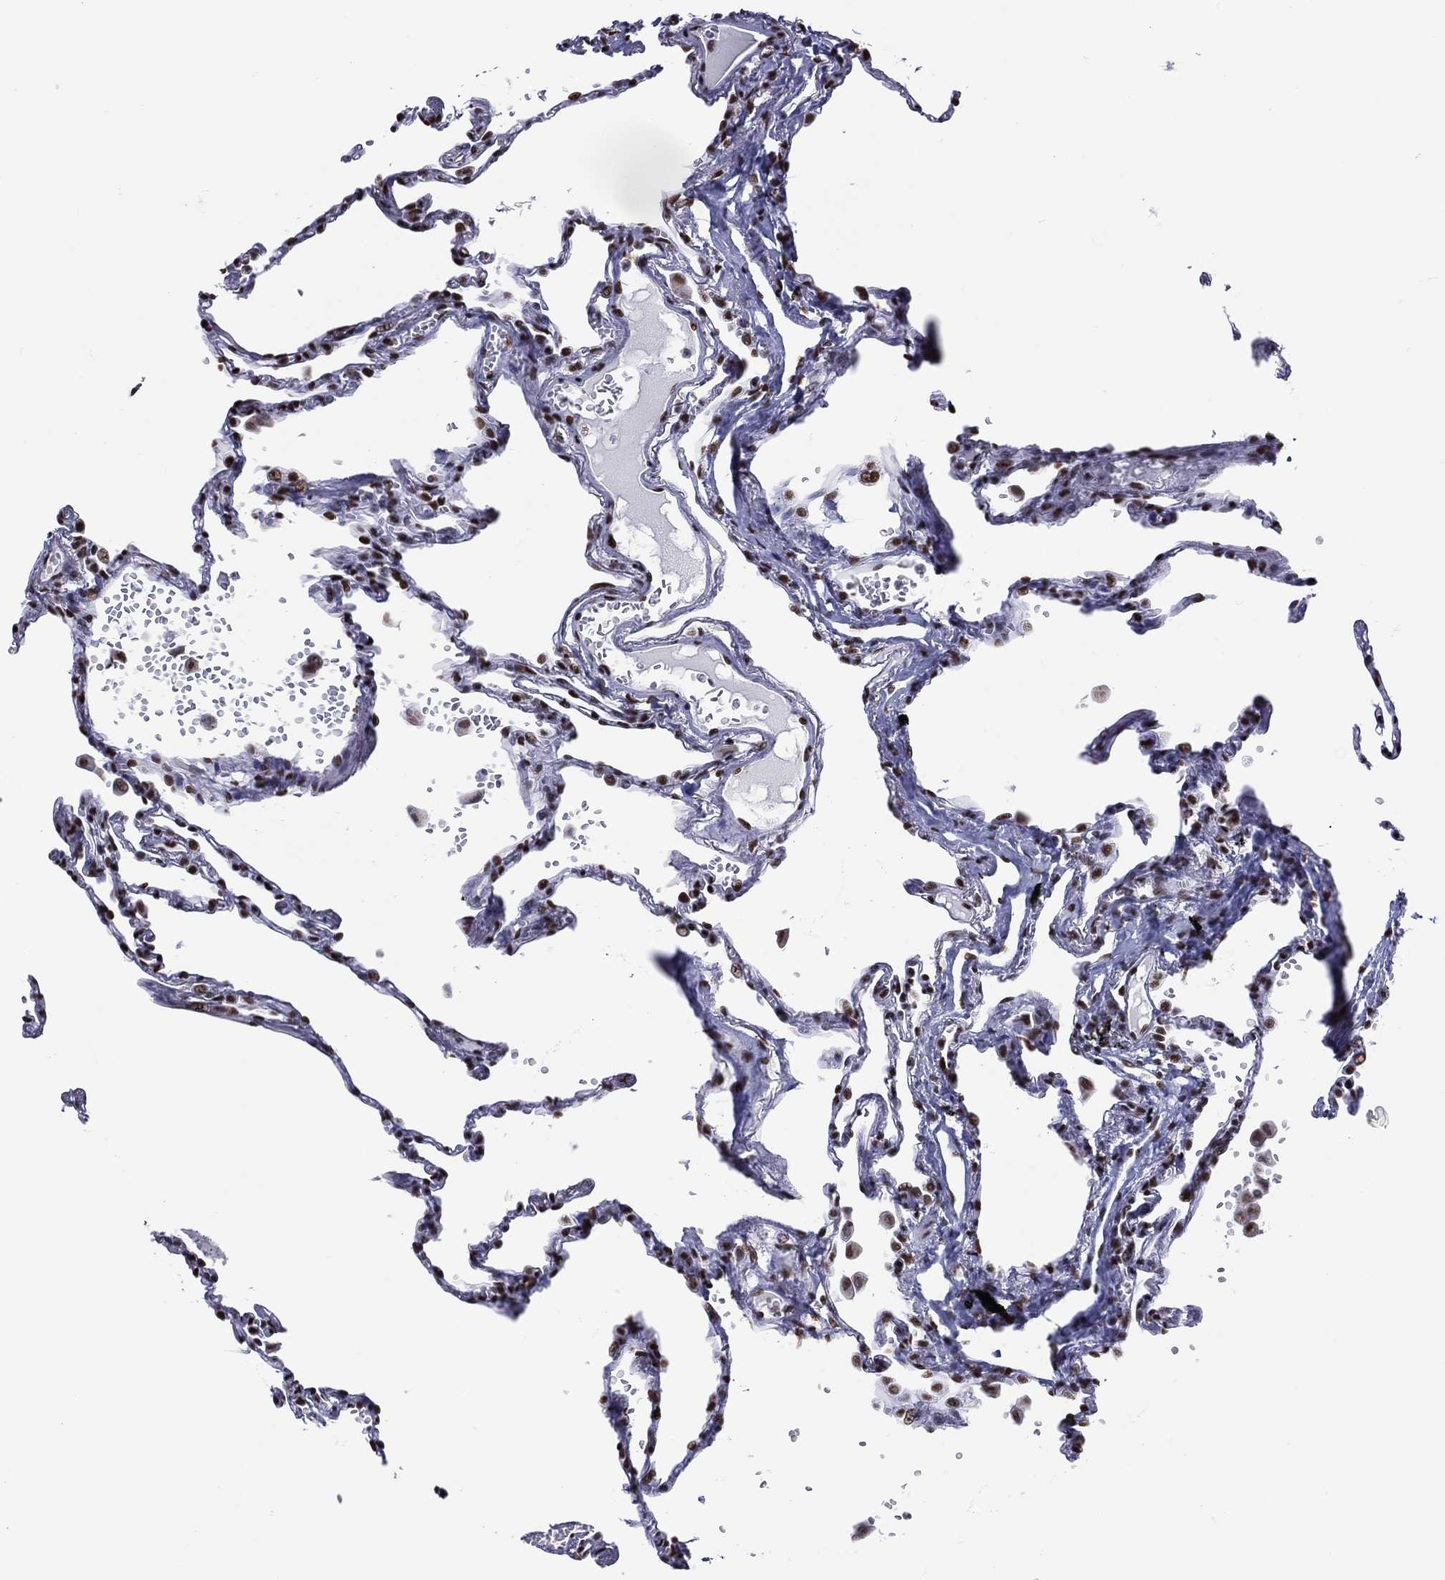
{"staining": {"intensity": "strong", "quantity": ">75%", "location": "nuclear"}, "tissue": "lung", "cell_type": "Alveolar cells", "image_type": "normal", "snomed": [{"axis": "morphology", "description": "Normal tissue, NOS"}, {"axis": "topography", "description": "Lung"}], "caption": "This image exhibits normal lung stained with immunohistochemistry (IHC) to label a protein in brown. The nuclear of alveolar cells show strong positivity for the protein. Nuclei are counter-stained blue.", "gene": "ZNF7", "patient": {"sex": "male", "age": 78}}